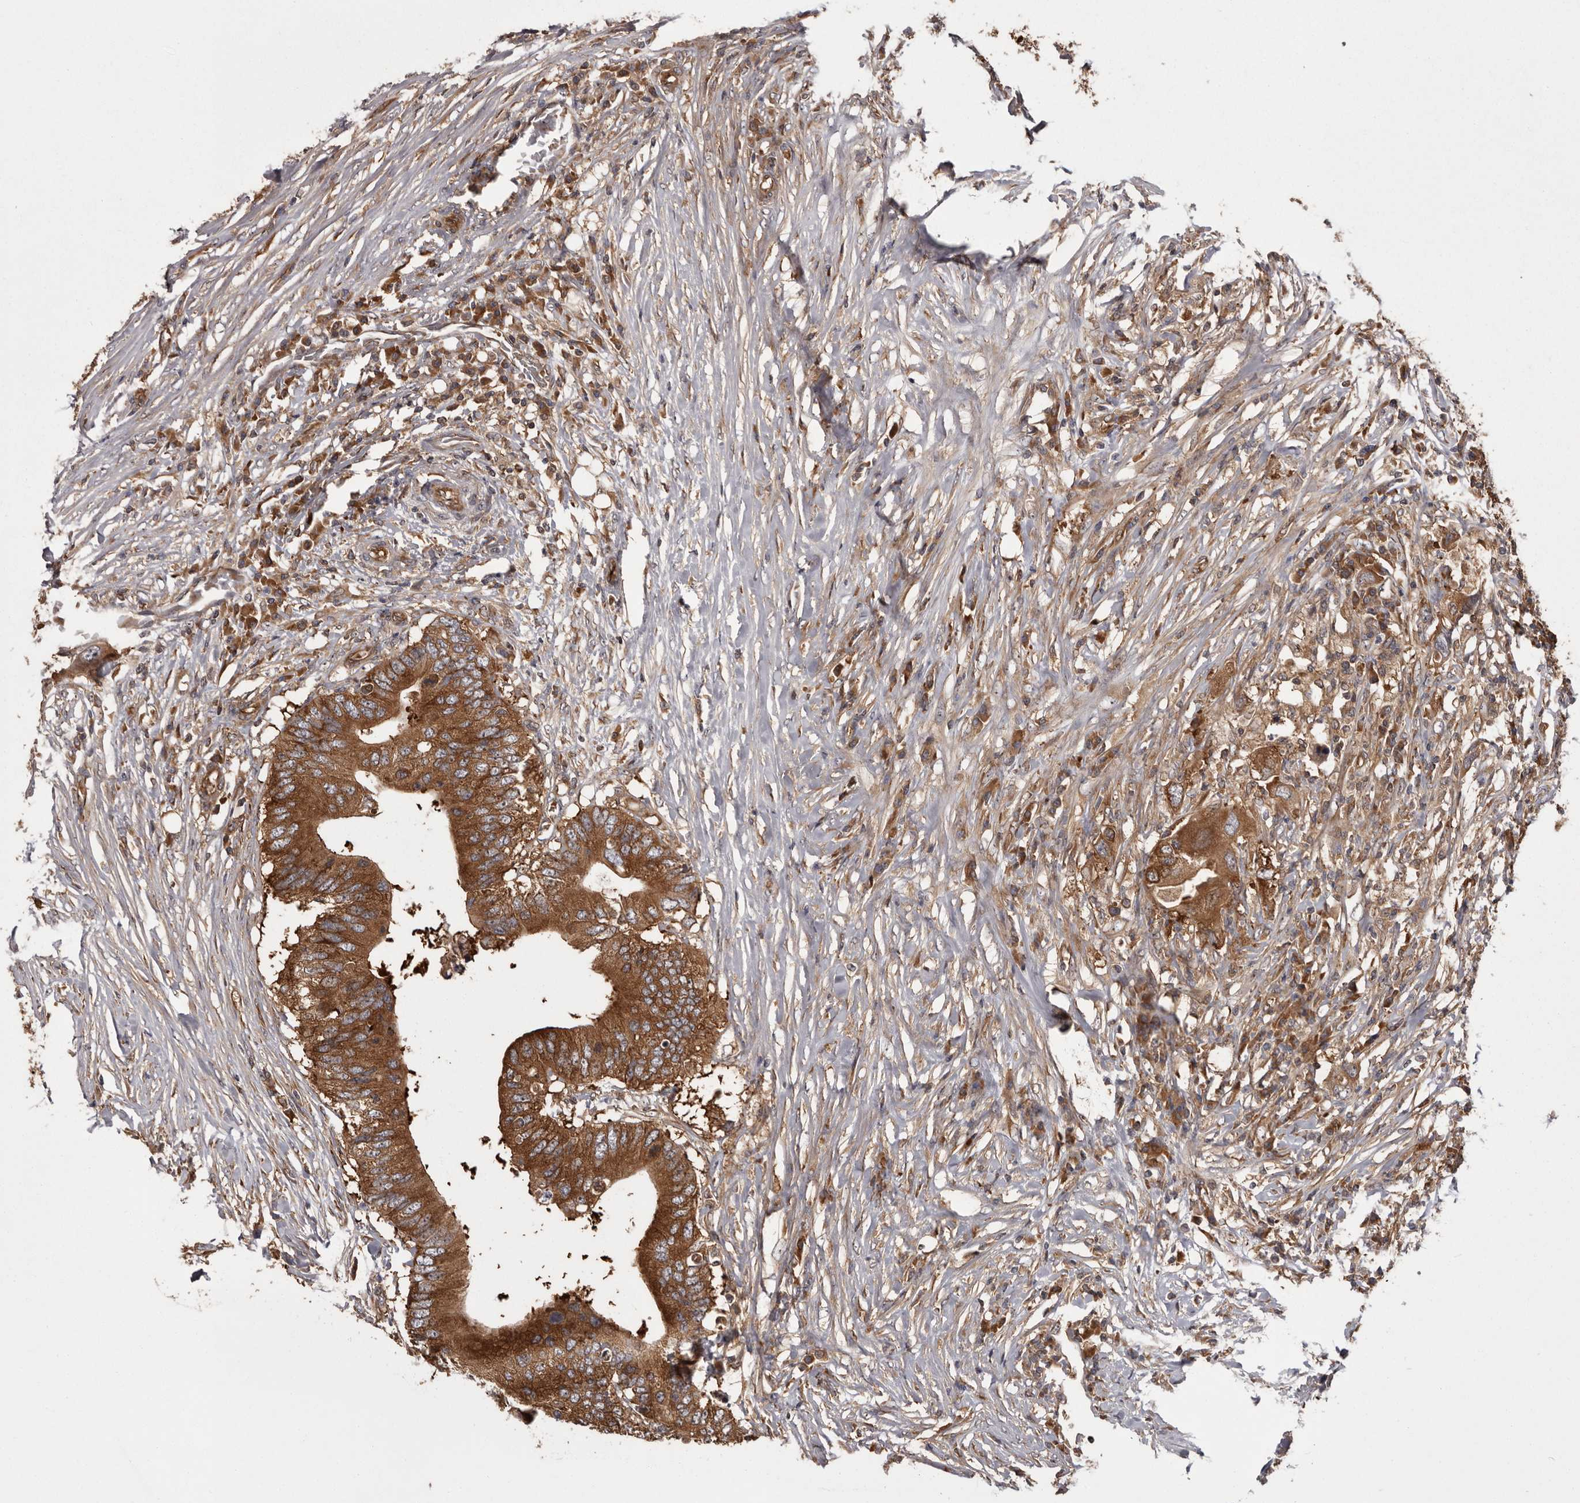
{"staining": {"intensity": "strong", "quantity": ">75%", "location": "cytoplasmic/membranous"}, "tissue": "colorectal cancer", "cell_type": "Tumor cells", "image_type": "cancer", "snomed": [{"axis": "morphology", "description": "Adenocarcinoma, NOS"}, {"axis": "topography", "description": "Colon"}], "caption": "Protein expression by IHC demonstrates strong cytoplasmic/membranous expression in about >75% of tumor cells in colorectal cancer (adenocarcinoma).", "gene": "DARS1", "patient": {"sex": "male", "age": 71}}